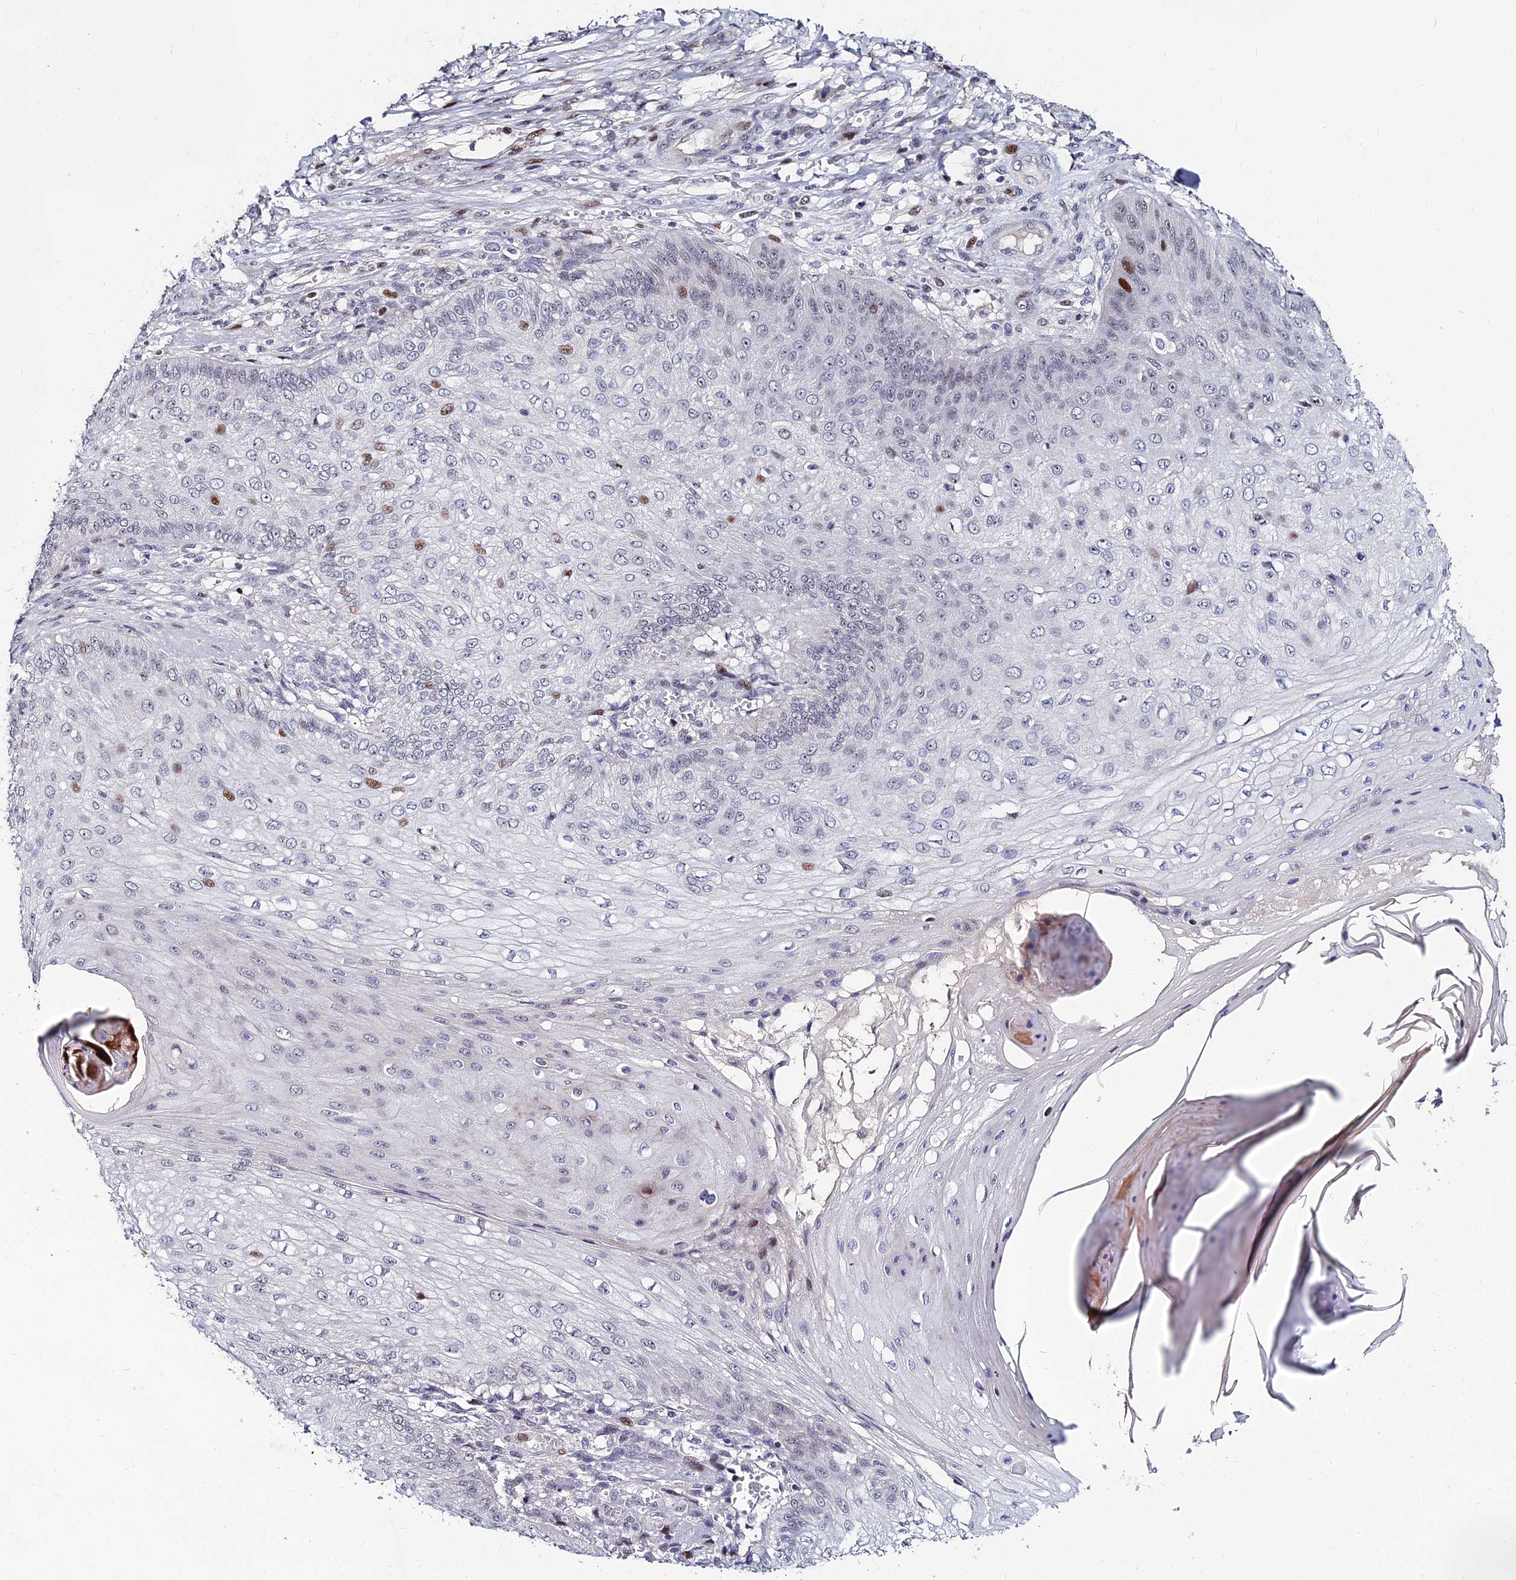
{"staining": {"intensity": "moderate", "quantity": "<25%", "location": "nuclear"}, "tissue": "skin cancer", "cell_type": "Tumor cells", "image_type": "cancer", "snomed": [{"axis": "morphology", "description": "Squamous cell carcinoma, NOS"}, {"axis": "topography", "description": "Skin"}], "caption": "This is an image of immunohistochemistry staining of skin squamous cell carcinoma, which shows moderate expression in the nuclear of tumor cells.", "gene": "TAF9B", "patient": {"sex": "male", "age": 70}}